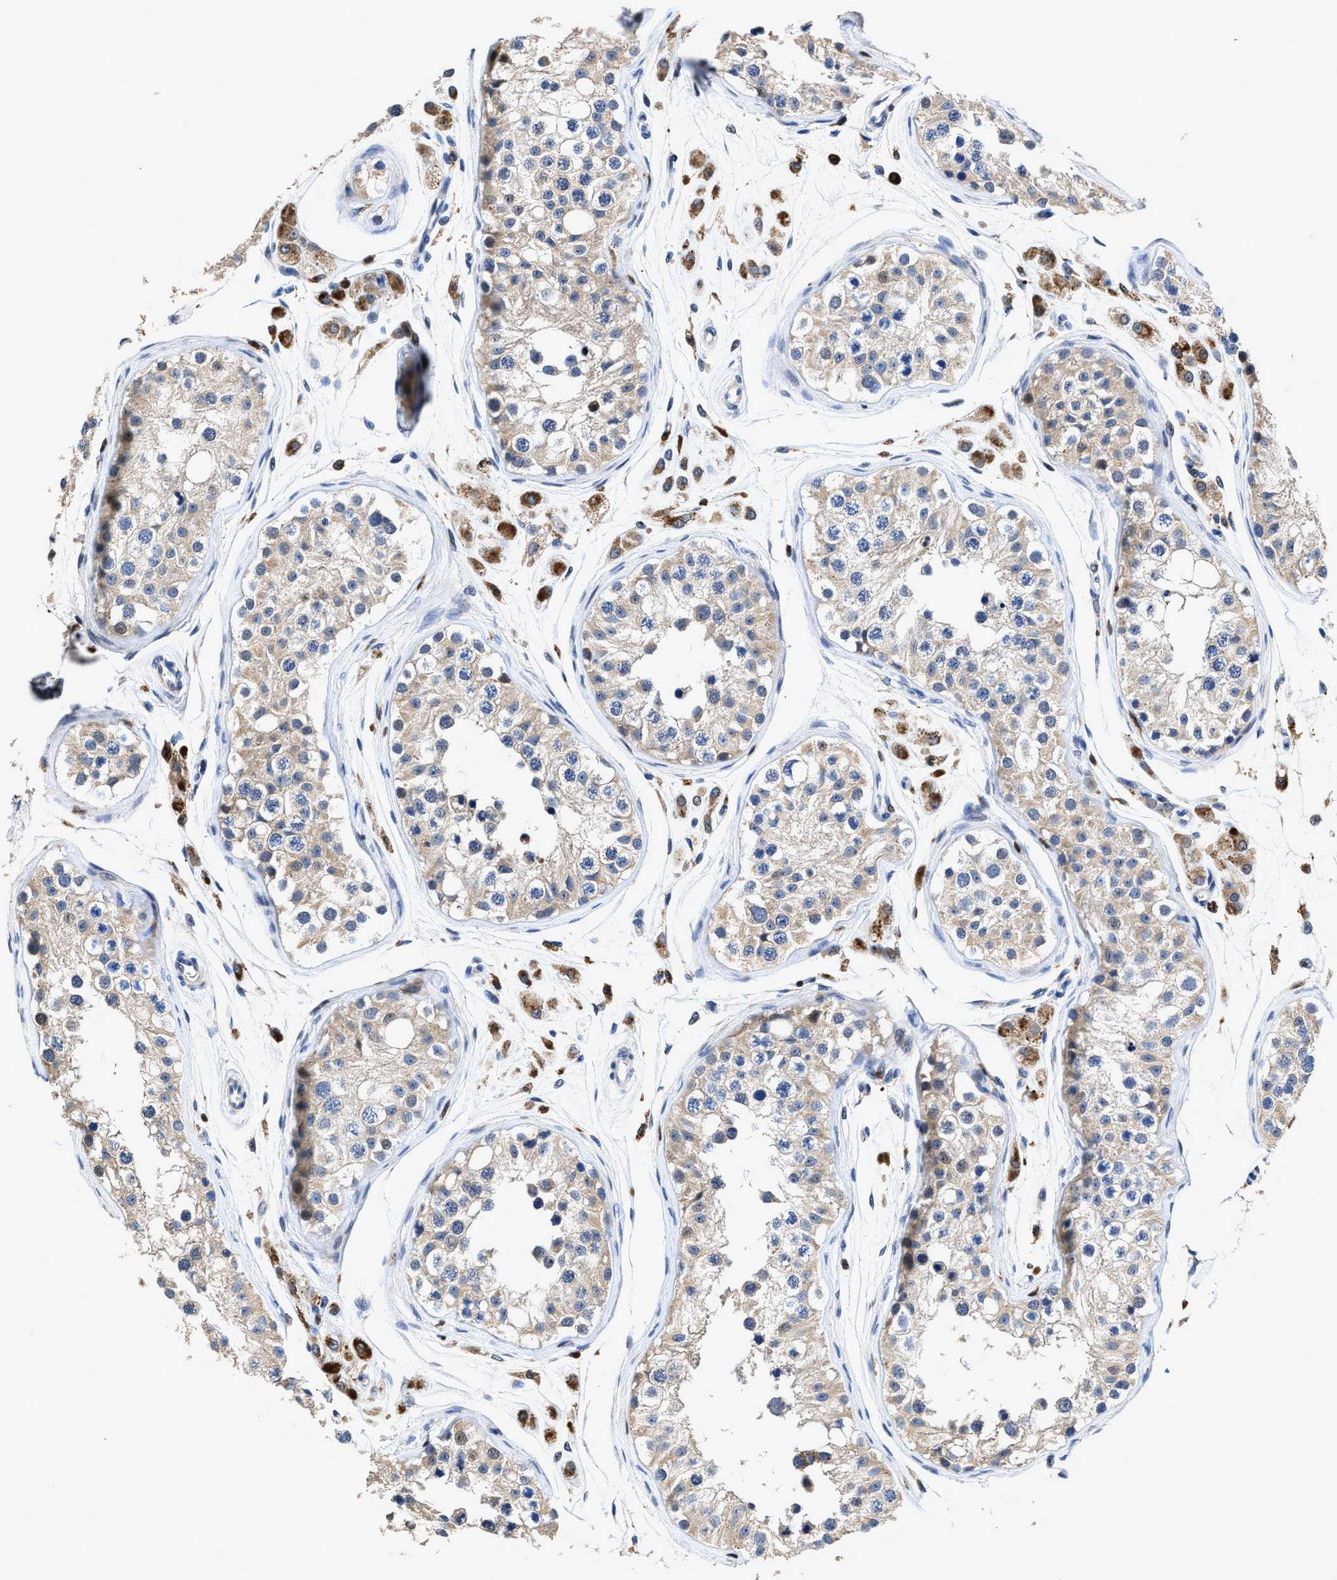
{"staining": {"intensity": "weak", "quantity": "25%-75%", "location": "cytoplasmic/membranous"}, "tissue": "testis", "cell_type": "Cells in seminiferous ducts", "image_type": "normal", "snomed": [{"axis": "morphology", "description": "Normal tissue, NOS"}, {"axis": "morphology", "description": "Adenocarcinoma, metastatic, NOS"}, {"axis": "topography", "description": "Testis"}], "caption": "A photomicrograph of human testis stained for a protein demonstrates weak cytoplasmic/membranous brown staining in cells in seminiferous ducts.", "gene": "RGS10", "patient": {"sex": "male", "age": 26}}